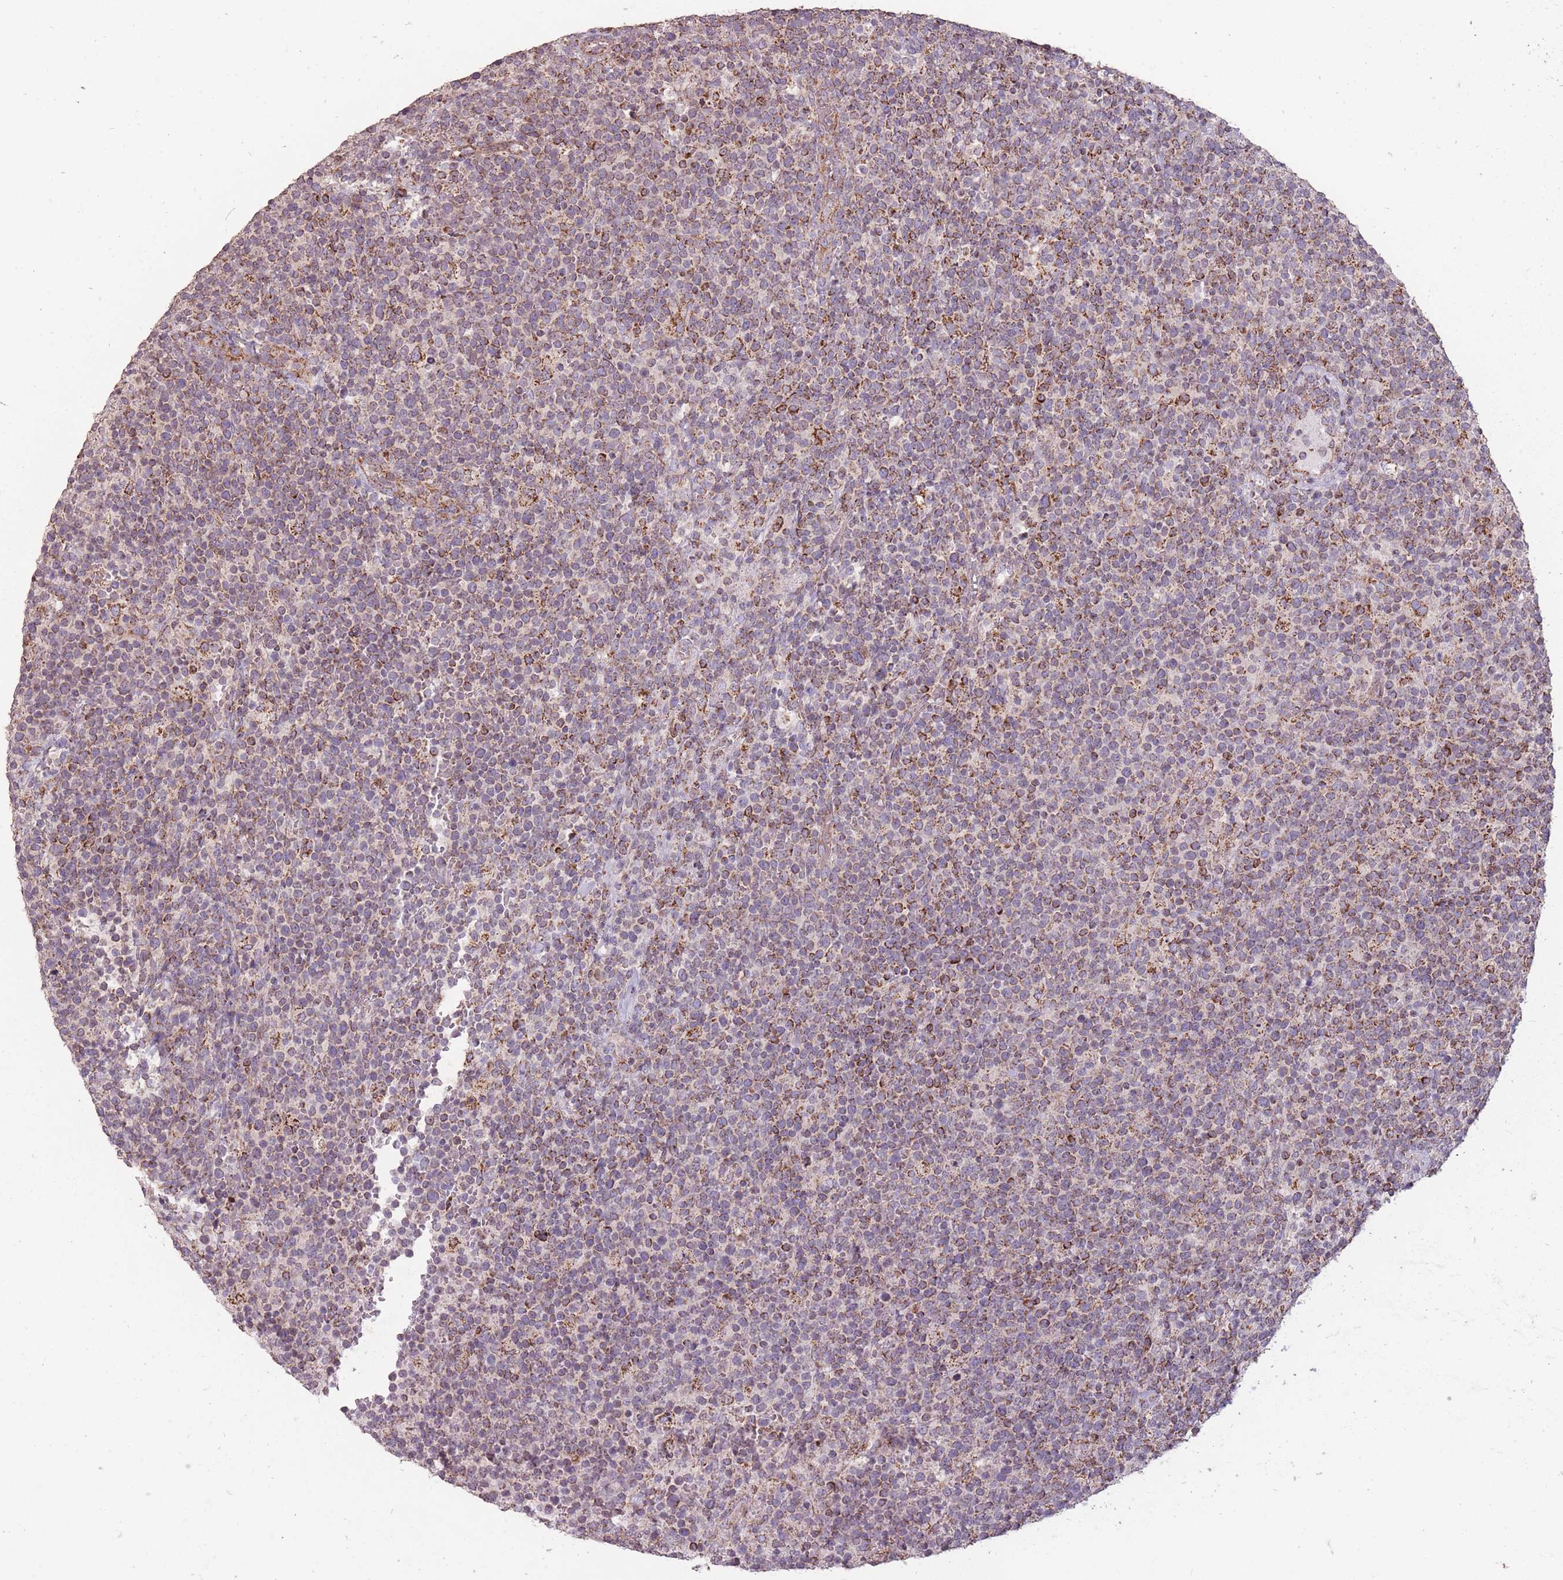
{"staining": {"intensity": "strong", "quantity": "25%-75%", "location": "cytoplasmic/membranous"}, "tissue": "lymphoma", "cell_type": "Tumor cells", "image_type": "cancer", "snomed": [{"axis": "morphology", "description": "Malignant lymphoma, non-Hodgkin's type, High grade"}, {"axis": "topography", "description": "Lymph node"}], "caption": "High-magnification brightfield microscopy of lymphoma stained with DAB (3,3'-diaminobenzidine) (brown) and counterstained with hematoxylin (blue). tumor cells exhibit strong cytoplasmic/membranous expression is identified in approximately25%-75% of cells. (IHC, brightfield microscopy, high magnification).", "gene": "CNOT8", "patient": {"sex": "male", "age": 61}}